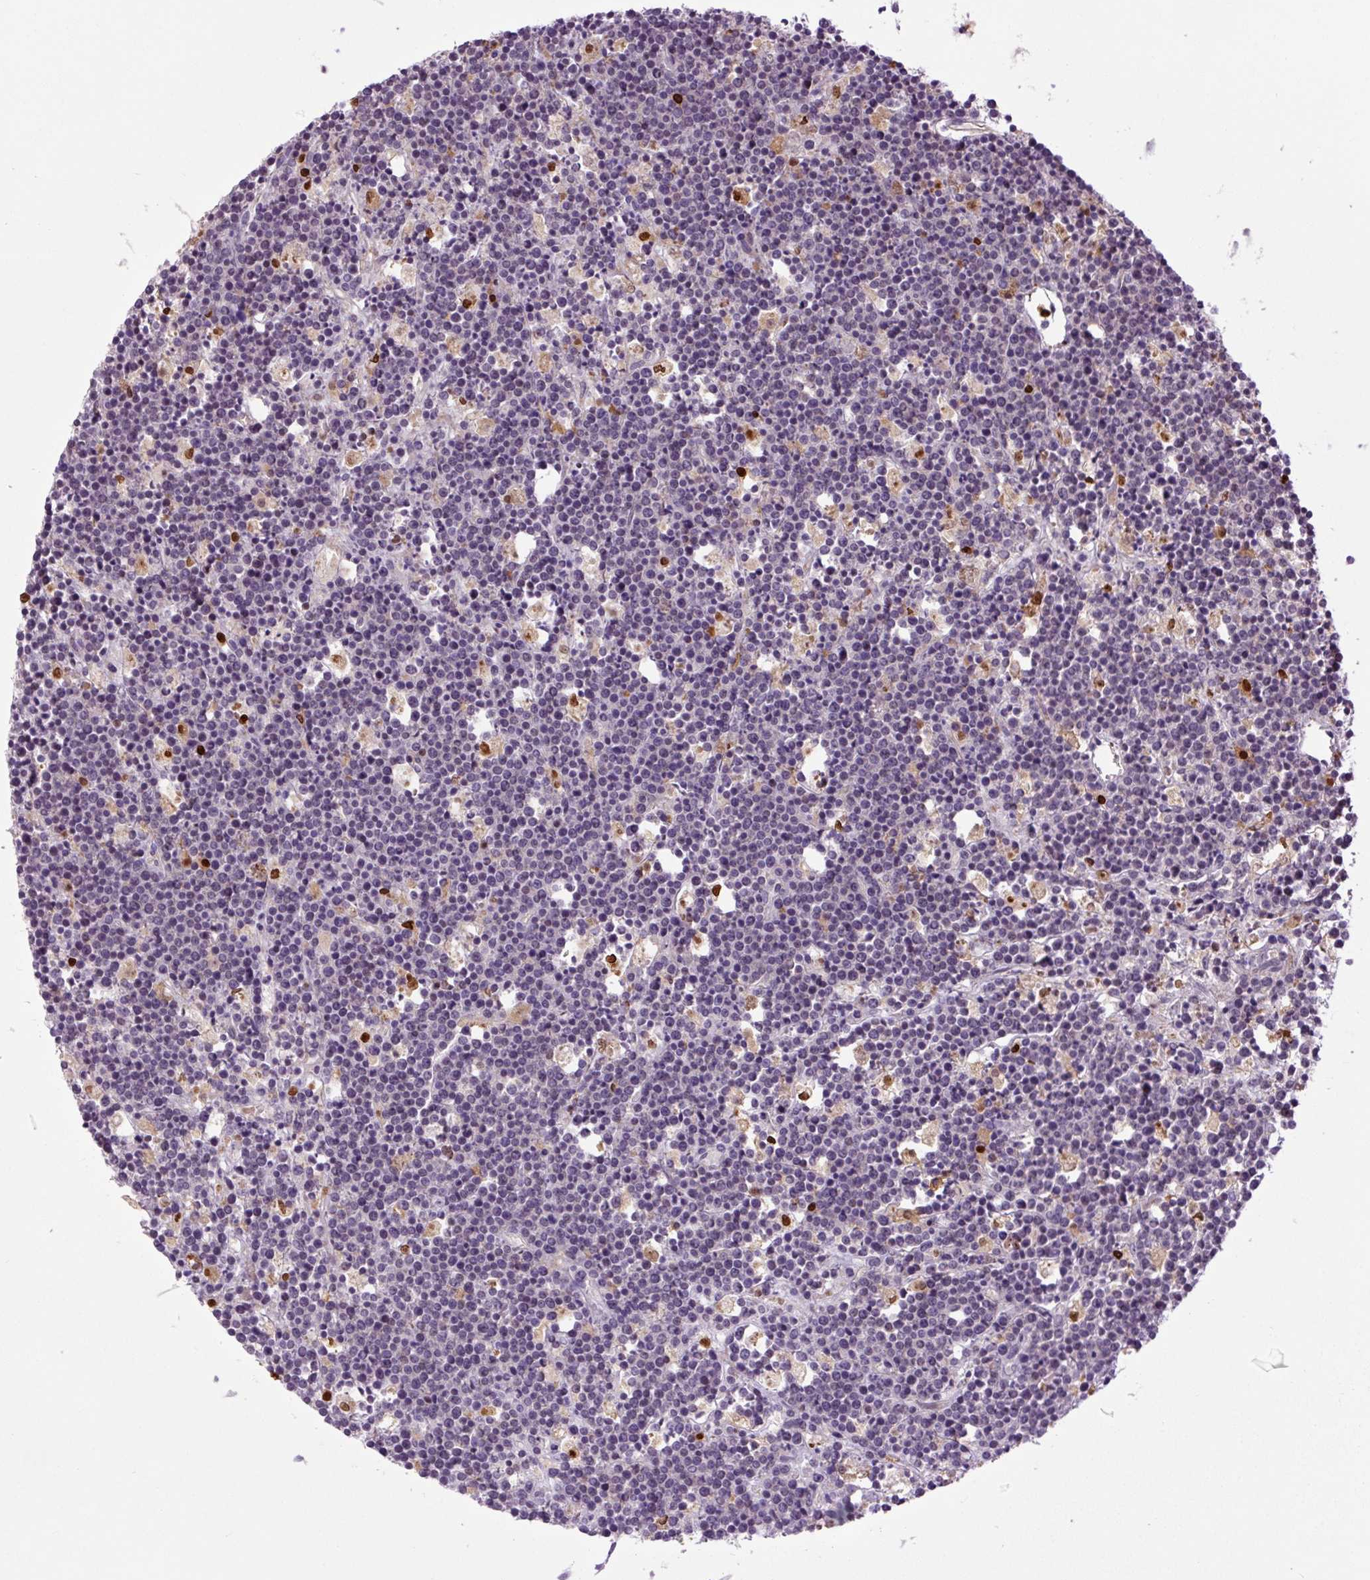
{"staining": {"intensity": "negative", "quantity": "none", "location": "none"}, "tissue": "lymphoma", "cell_type": "Tumor cells", "image_type": "cancer", "snomed": [{"axis": "morphology", "description": "Malignant lymphoma, non-Hodgkin's type, High grade"}, {"axis": "topography", "description": "Ovary"}], "caption": "High magnification brightfield microscopy of lymphoma stained with DAB (brown) and counterstained with hematoxylin (blue): tumor cells show no significant expression. (Stains: DAB (3,3'-diaminobenzidine) IHC with hematoxylin counter stain, Microscopy: brightfield microscopy at high magnification).", "gene": "SPI1", "patient": {"sex": "female", "age": 56}}